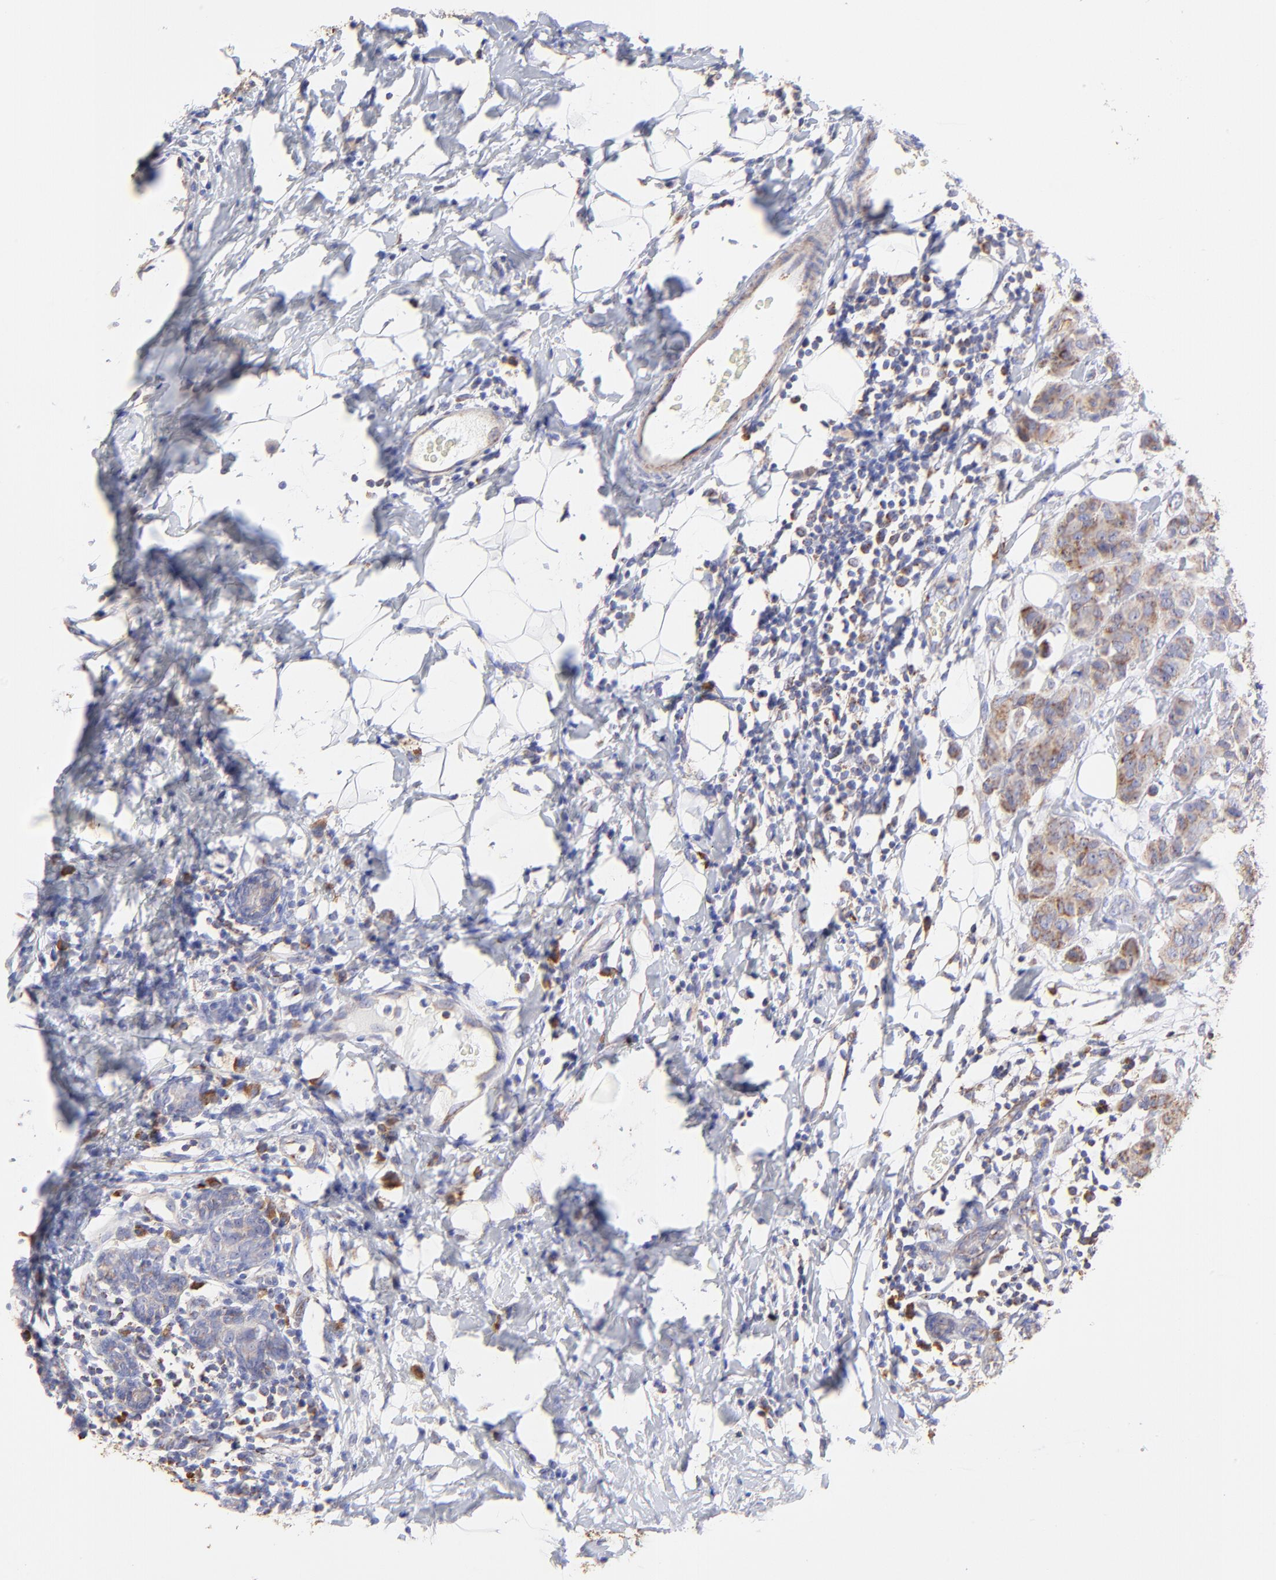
{"staining": {"intensity": "weak", "quantity": "25%-75%", "location": "cytoplasmic/membranous"}, "tissue": "breast cancer", "cell_type": "Tumor cells", "image_type": "cancer", "snomed": [{"axis": "morphology", "description": "Duct carcinoma"}, {"axis": "topography", "description": "Breast"}], "caption": "Immunohistochemistry of infiltrating ductal carcinoma (breast) shows low levels of weak cytoplasmic/membranous positivity in approximately 25%-75% of tumor cells.", "gene": "ECH1", "patient": {"sex": "female", "age": 40}}